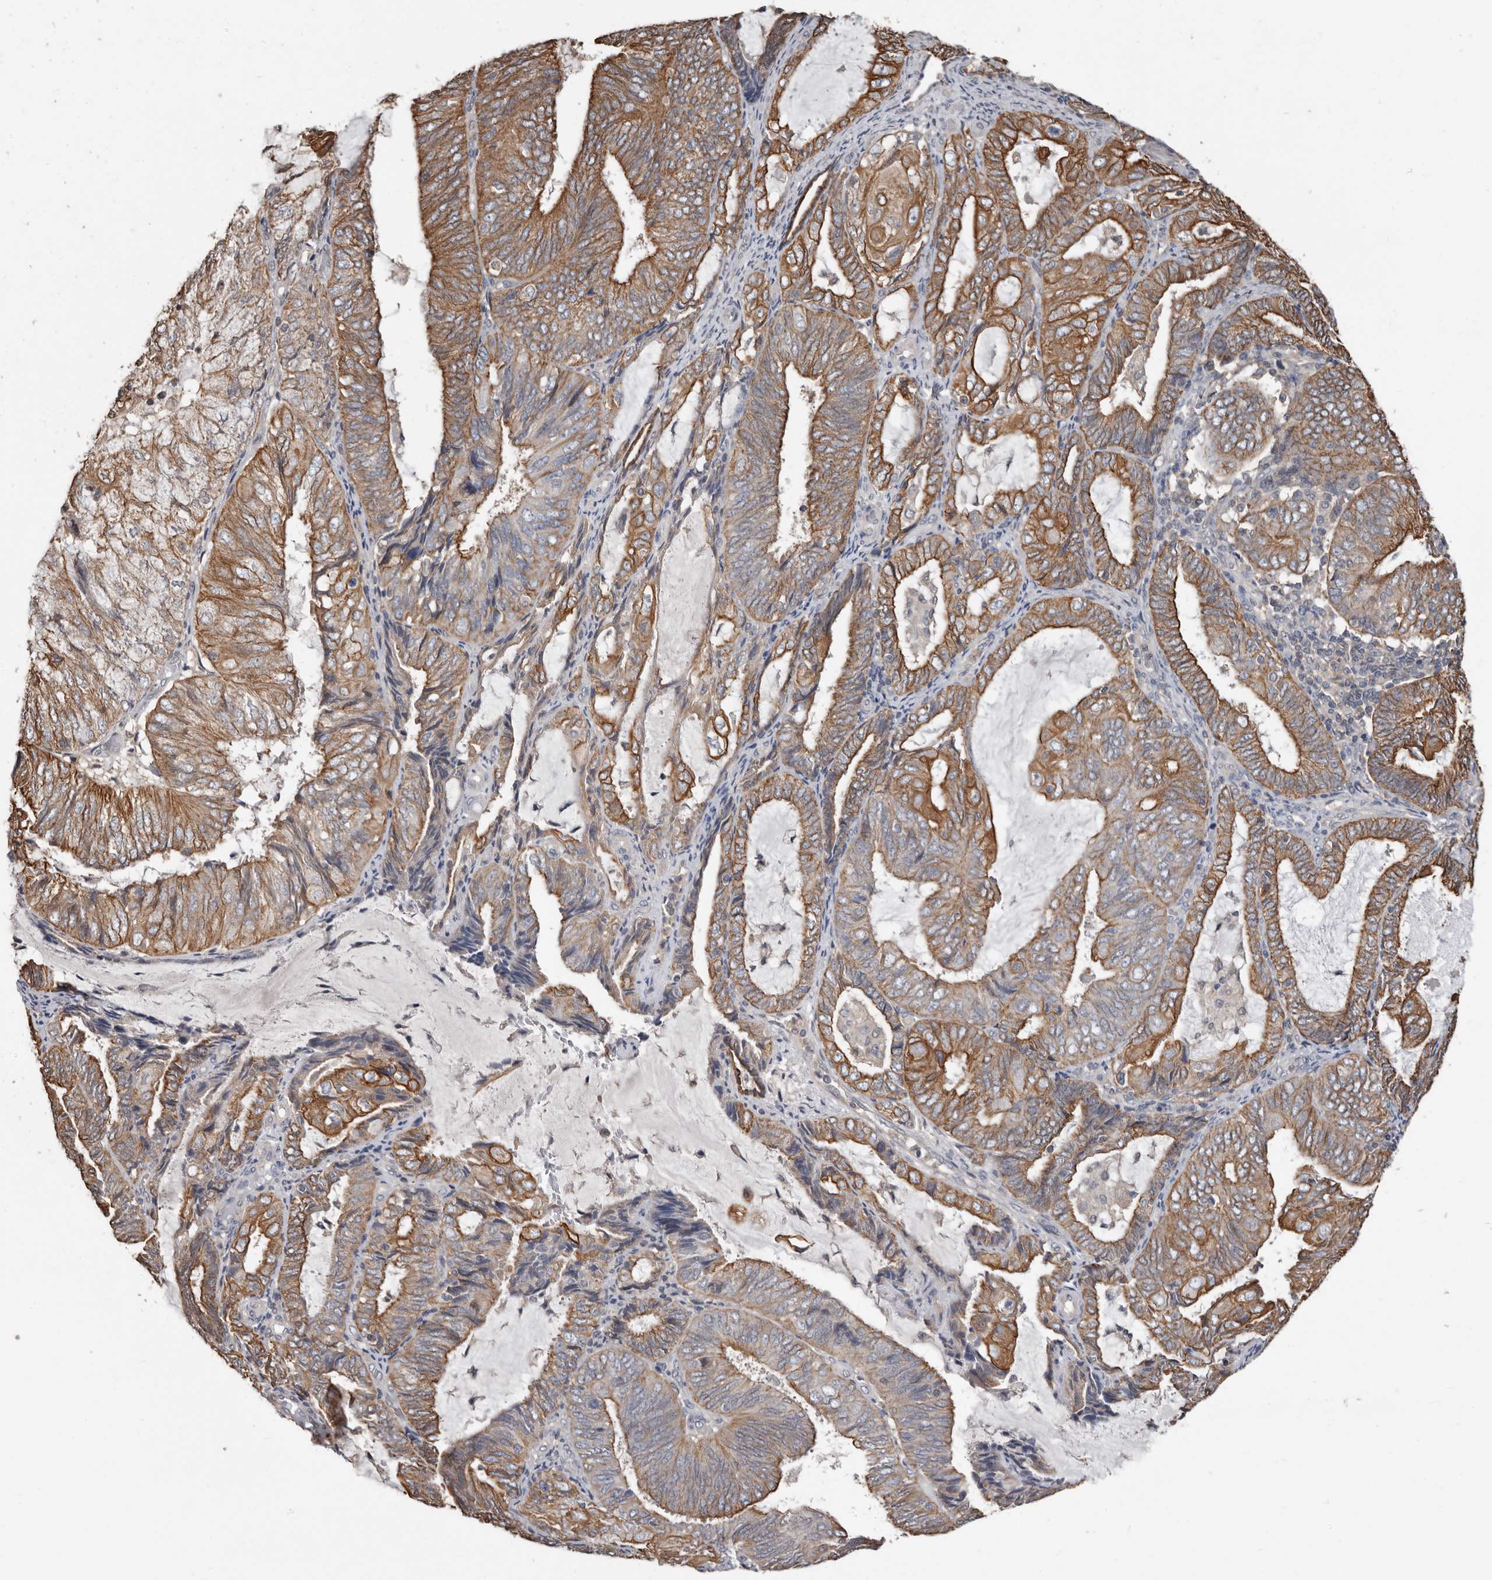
{"staining": {"intensity": "moderate", "quantity": ">75%", "location": "cytoplasmic/membranous"}, "tissue": "endometrial cancer", "cell_type": "Tumor cells", "image_type": "cancer", "snomed": [{"axis": "morphology", "description": "Adenocarcinoma, NOS"}, {"axis": "topography", "description": "Endometrium"}], "caption": "High-magnification brightfield microscopy of adenocarcinoma (endometrial) stained with DAB (brown) and counterstained with hematoxylin (blue). tumor cells exhibit moderate cytoplasmic/membranous staining is identified in about>75% of cells.", "gene": "MRPL18", "patient": {"sex": "female", "age": 81}}